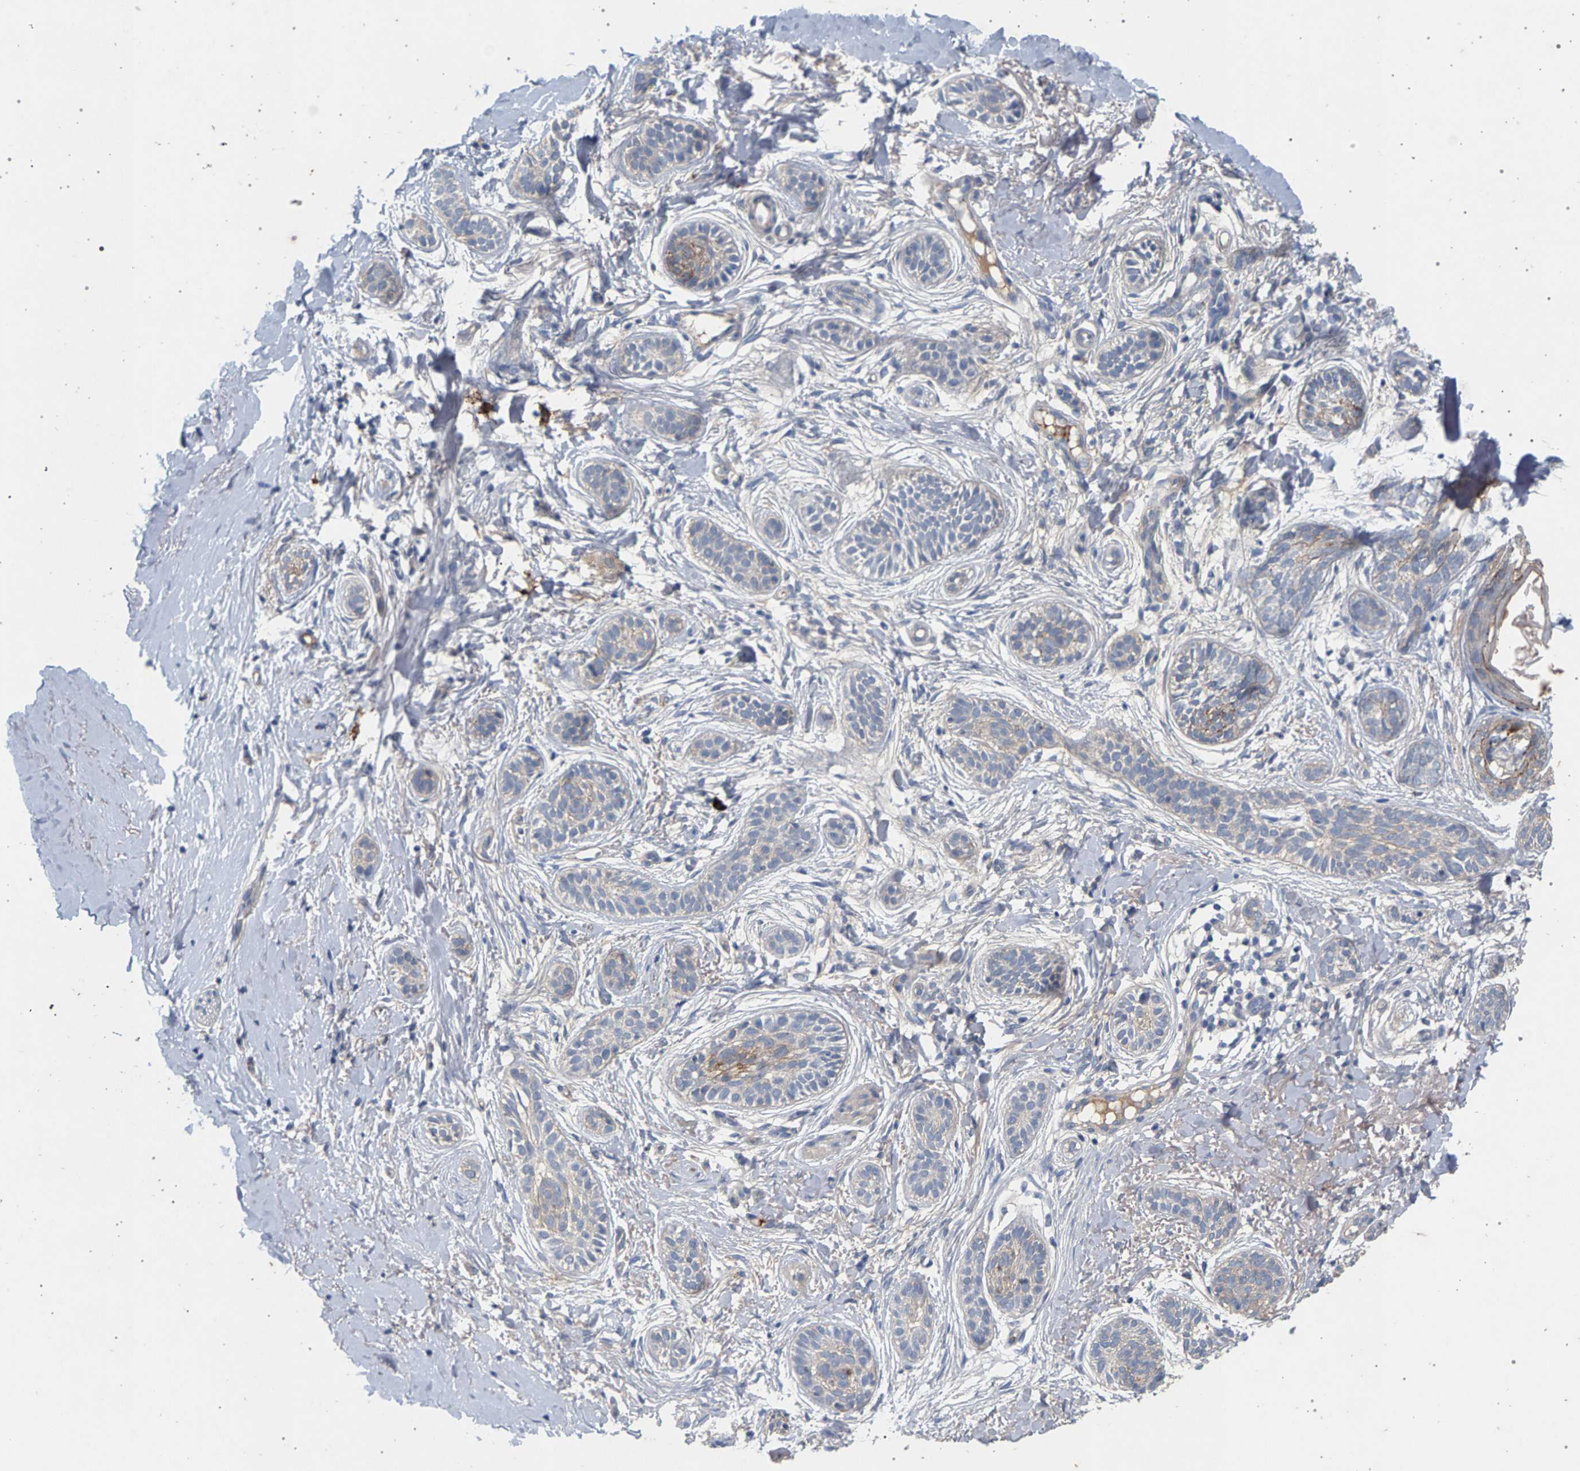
{"staining": {"intensity": "weak", "quantity": "25%-75%", "location": "cytoplasmic/membranous"}, "tissue": "skin cancer", "cell_type": "Tumor cells", "image_type": "cancer", "snomed": [{"axis": "morphology", "description": "Normal tissue, NOS"}, {"axis": "morphology", "description": "Basal cell carcinoma"}, {"axis": "topography", "description": "Skin"}], "caption": "IHC staining of skin basal cell carcinoma, which demonstrates low levels of weak cytoplasmic/membranous expression in approximately 25%-75% of tumor cells indicating weak cytoplasmic/membranous protein expression. The staining was performed using DAB (3,3'-diaminobenzidine) (brown) for protein detection and nuclei were counterstained in hematoxylin (blue).", "gene": "MAMDC2", "patient": {"sex": "male", "age": 63}}